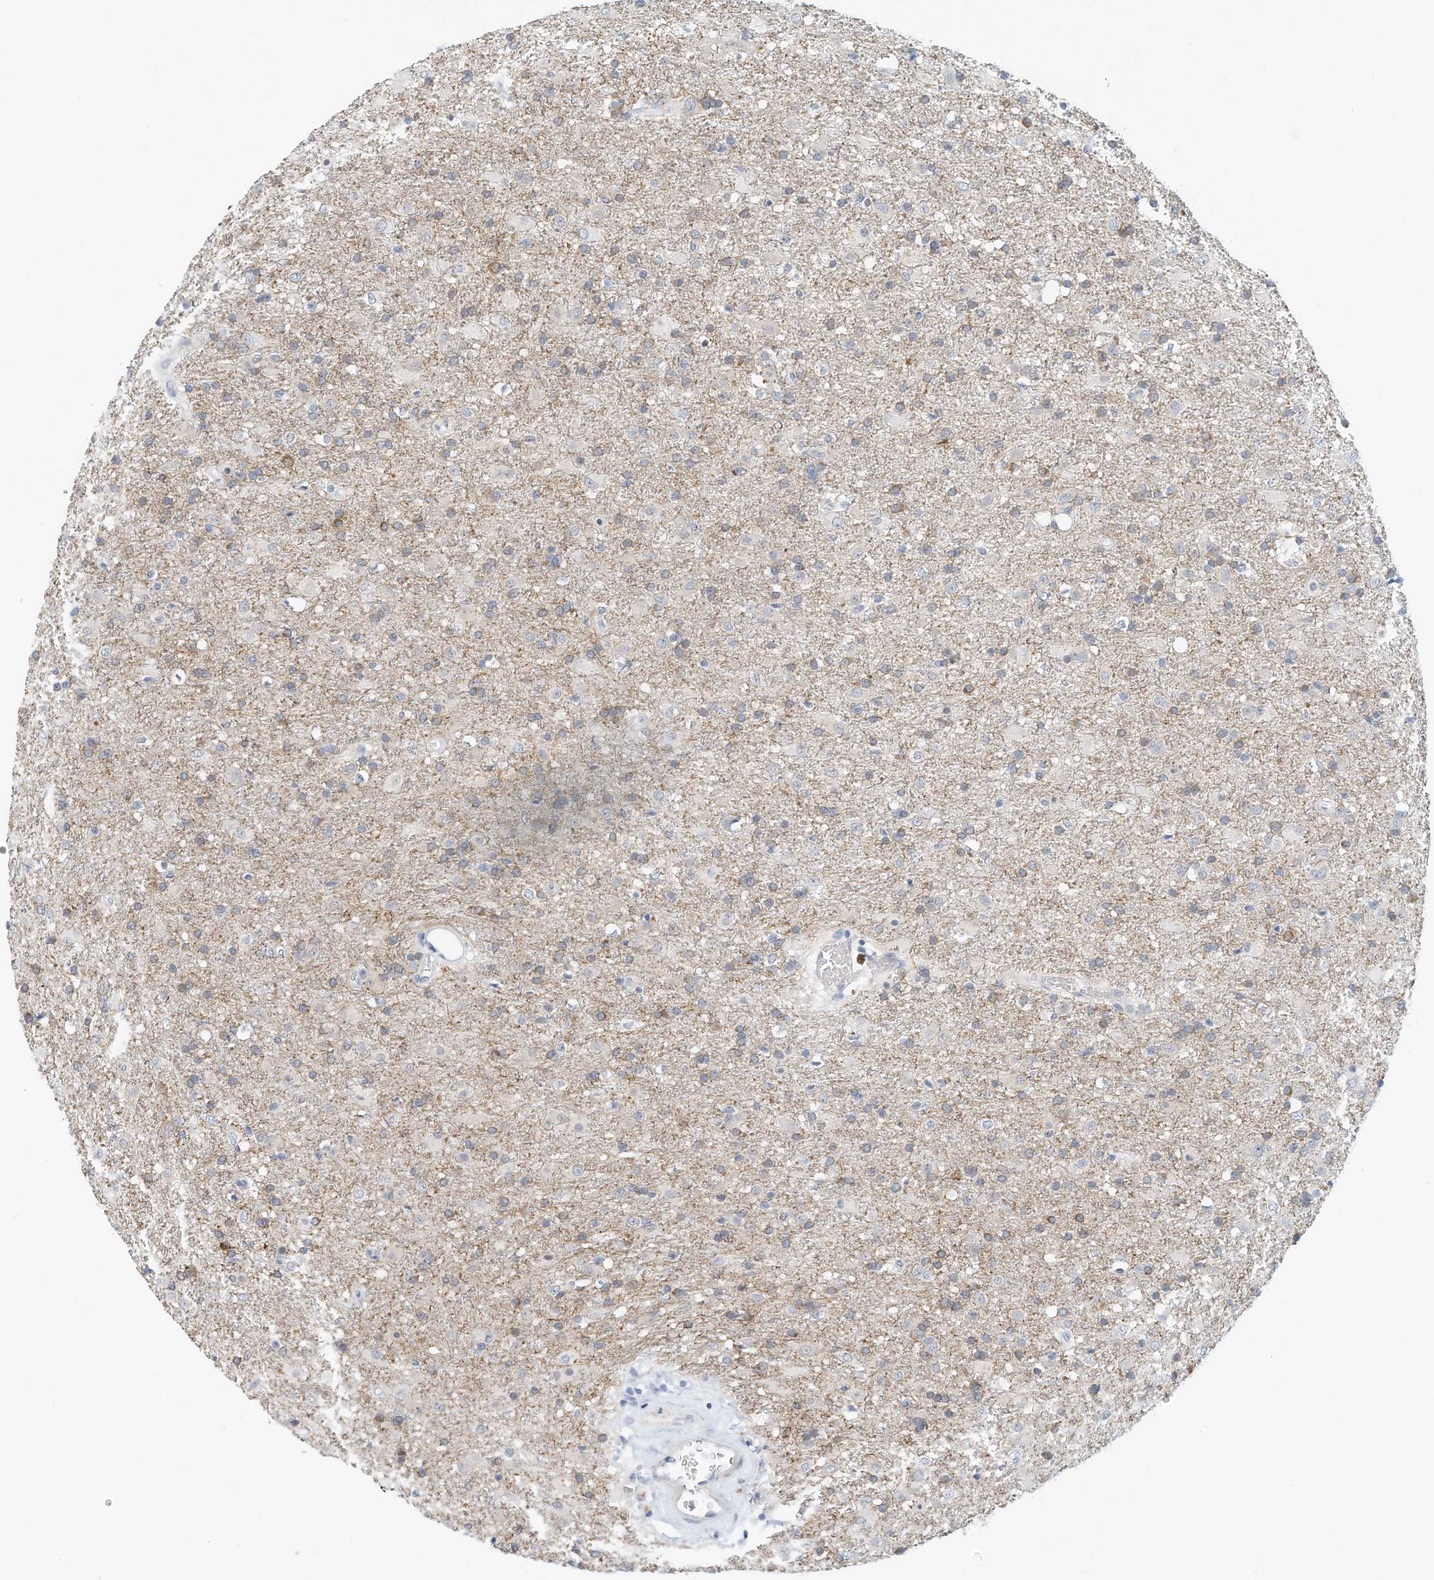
{"staining": {"intensity": "negative", "quantity": "none", "location": "none"}, "tissue": "glioma", "cell_type": "Tumor cells", "image_type": "cancer", "snomed": [{"axis": "morphology", "description": "Glioma, malignant, Low grade"}, {"axis": "topography", "description": "Brain"}], "caption": "The image shows no significant positivity in tumor cells of malignant glioma (low-grade).", "gene": "ARHGAP28", "patient": {"sex": "male", "age": 65}}